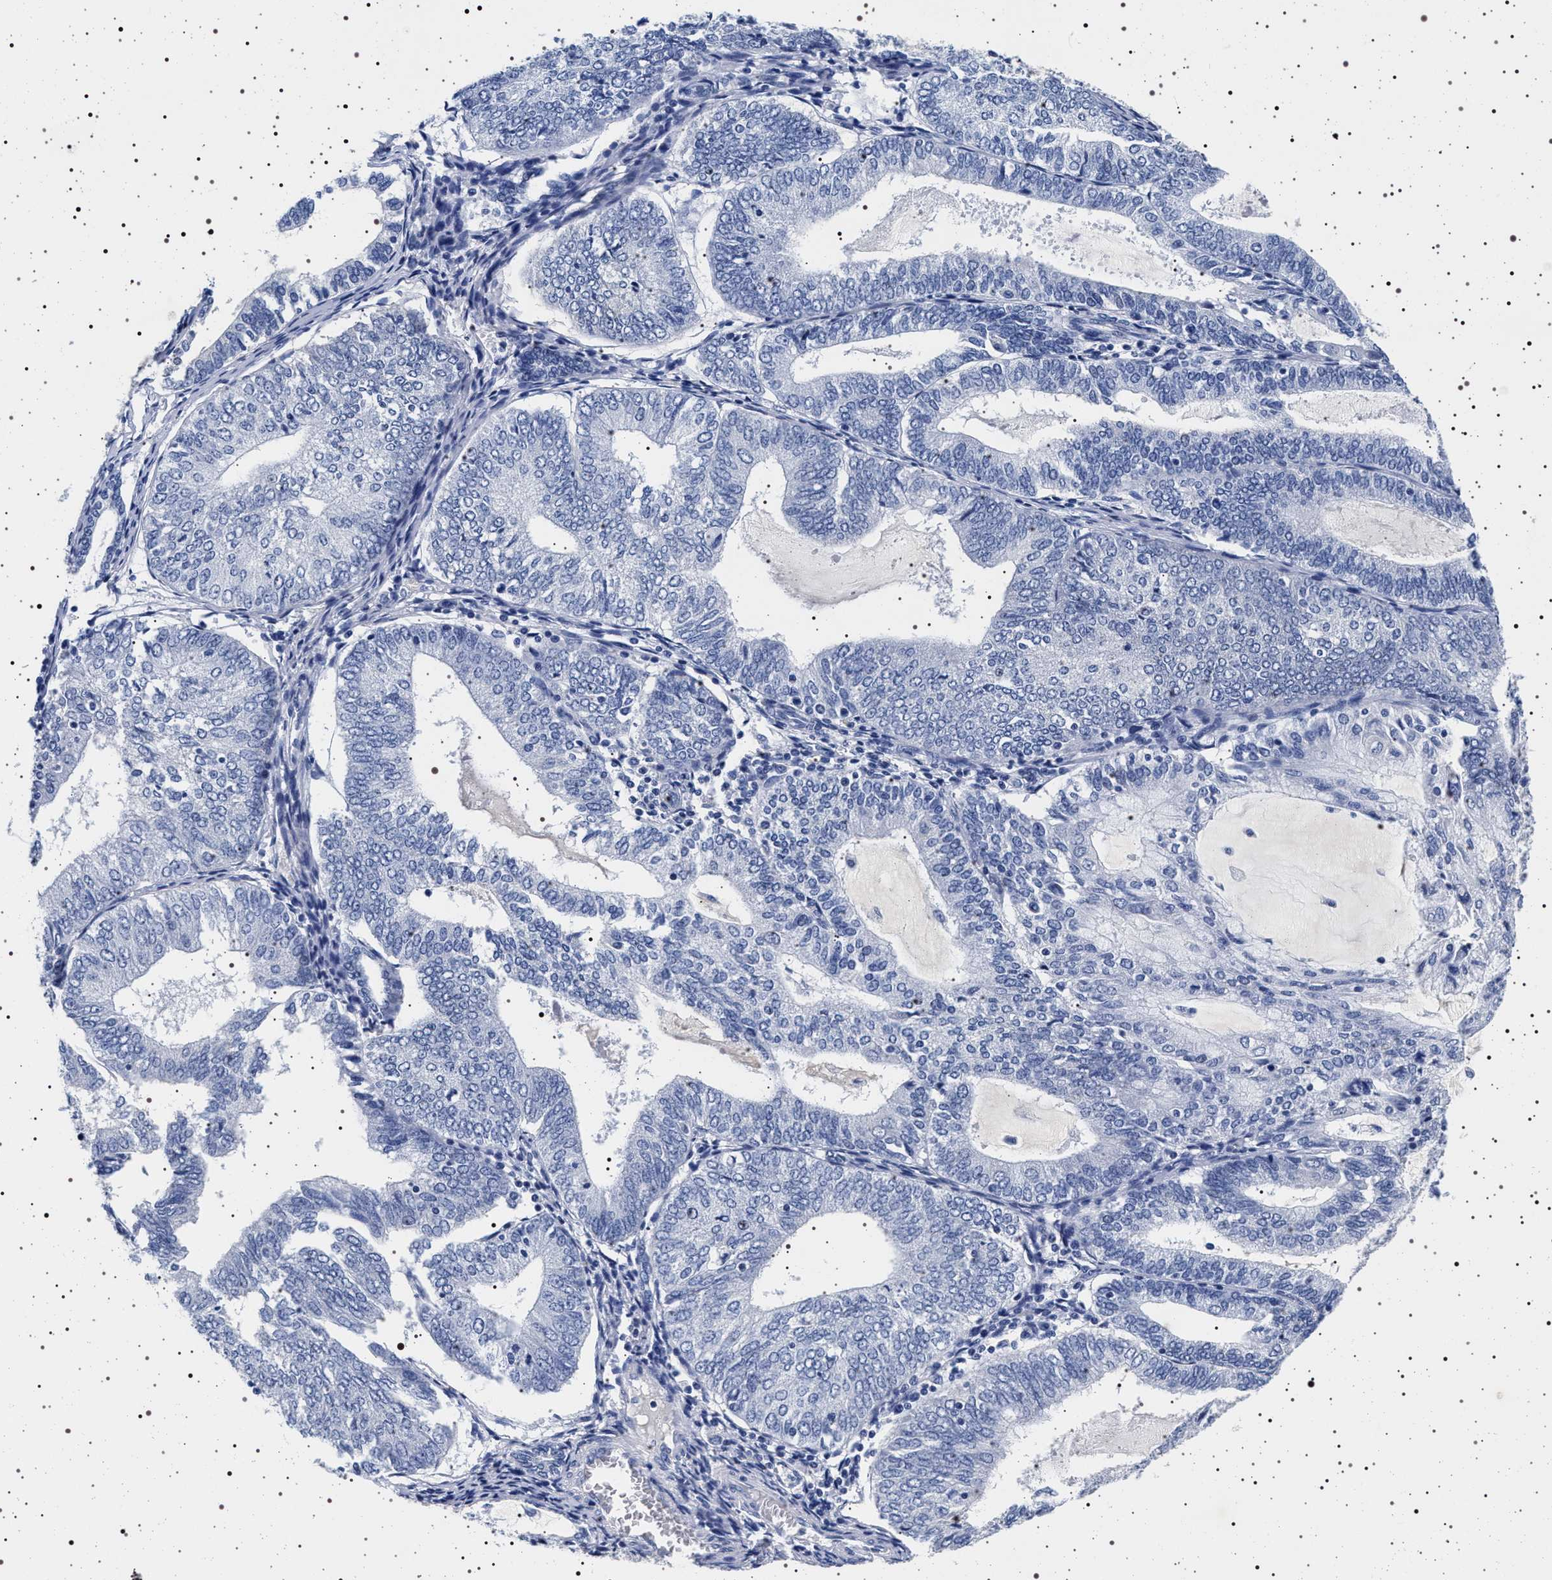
{"staining": {"intensity": "negative", "quantity": "none", "location": "none"}, "tissue": "endometrial cancer", "cell_type": "Tumor cells", "image_type": "cancer", "snomed": [{"axis": "morphology", "description": "Adenocarcinoma, NOS"}, {"axis": "topography", "description": "Endometrium"}], "caption": "Endometrial cancer was stained to show a protein in brown. There is no significant staining in tumor cells.", "gene": "MAPK10", "patient": {"sex": "female", "age": 81}}